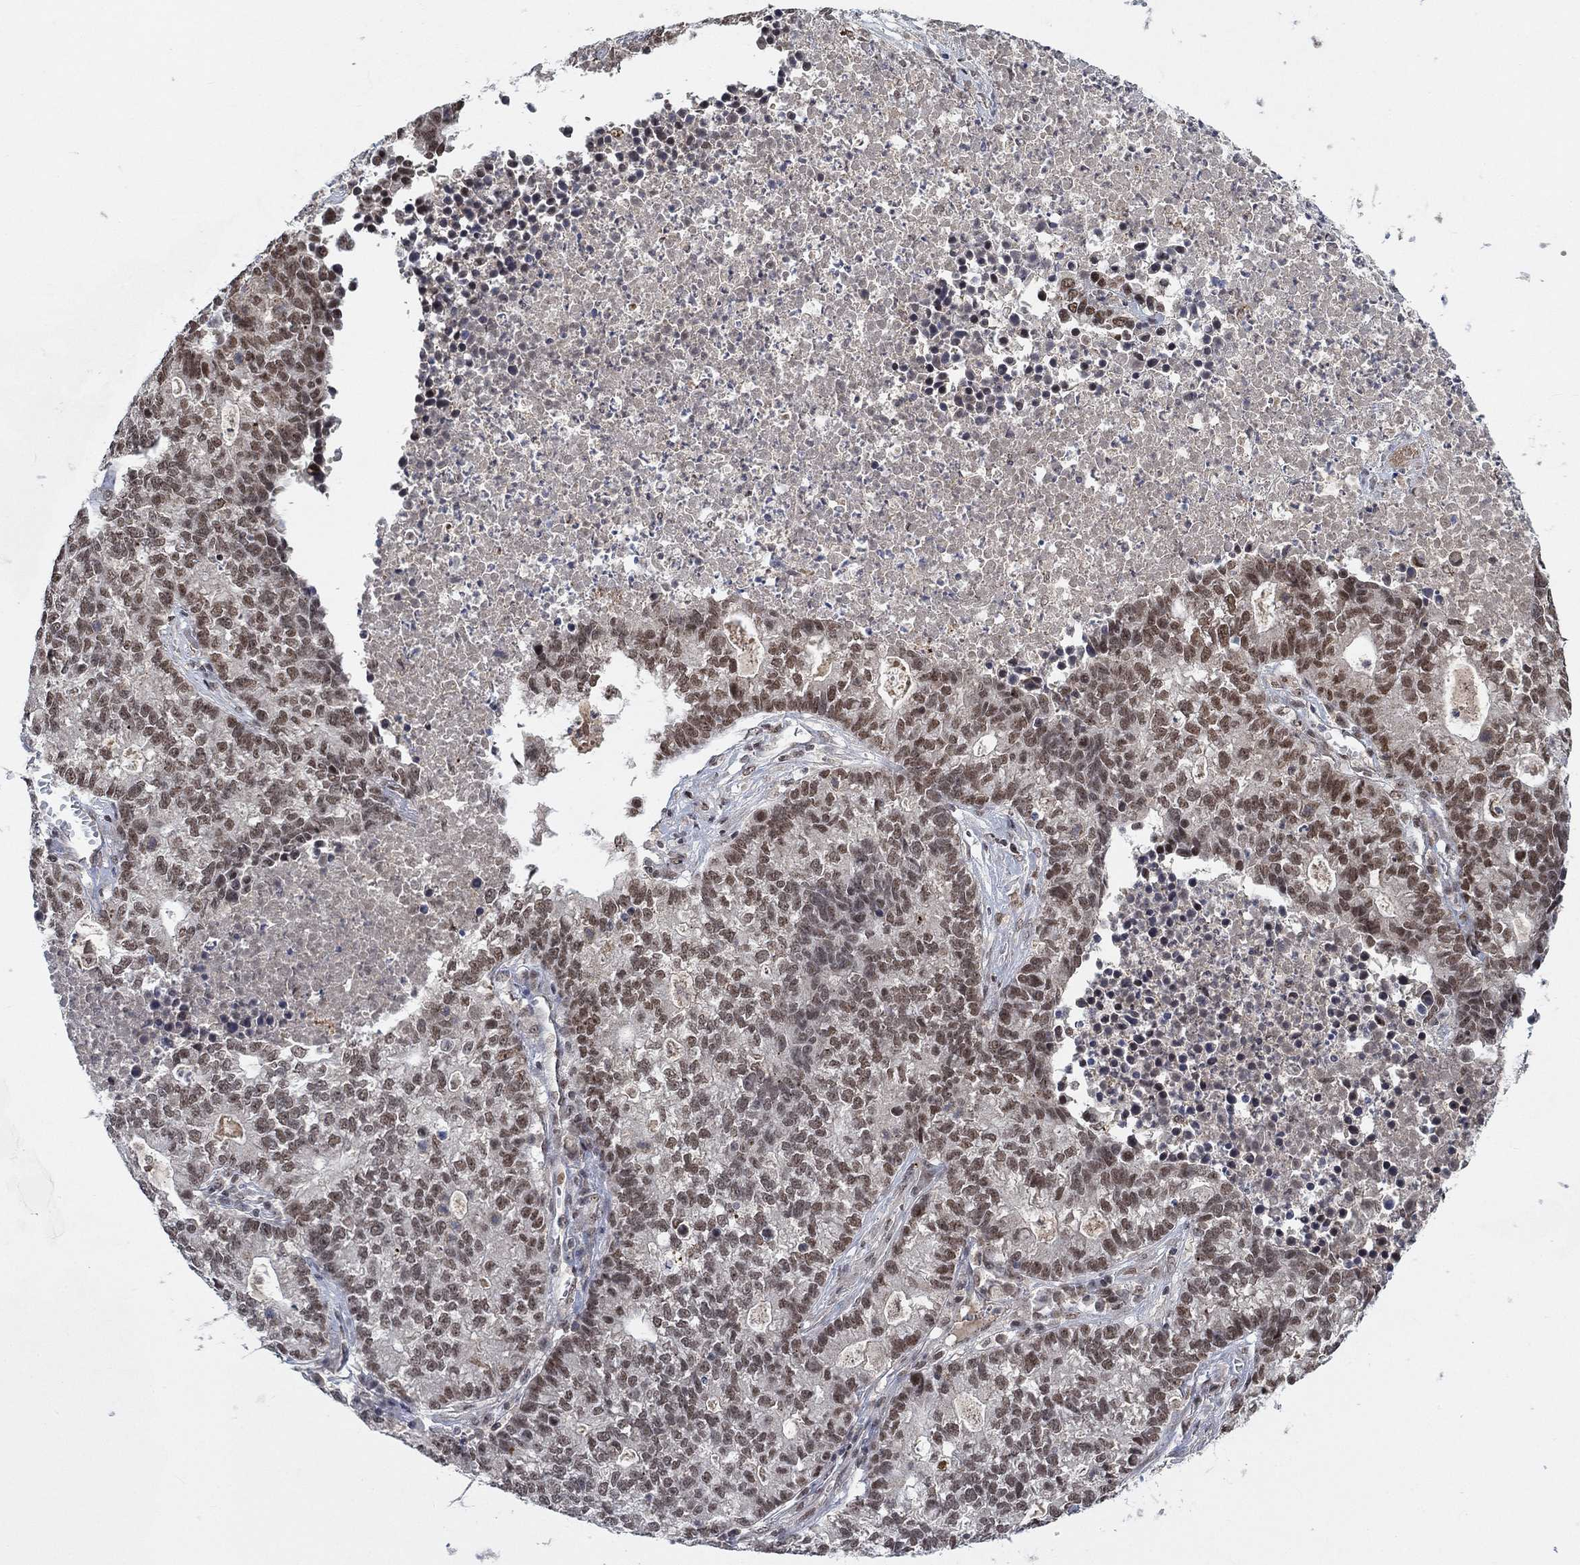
{"staining": {"intensity": "moderate", "quantity": ">75%", "location": "nuclear"}, "tissue": "lung cancer", "cell_type": "Tumor cells", "image_type": "cancer", "snomed": [{"axis": "morphology", "description": "Adenocarcinoma, NOS"}, {"axis": "topography", "description": "Lung"}], "caption": "A photomicrograph of lung cancer (adenocarcinoma) stained for a protein demonstrates moderate nuclear brown staining in tumor cells.", "gene": "THAP8", "patient": {"sex": "male", "age": 57}}